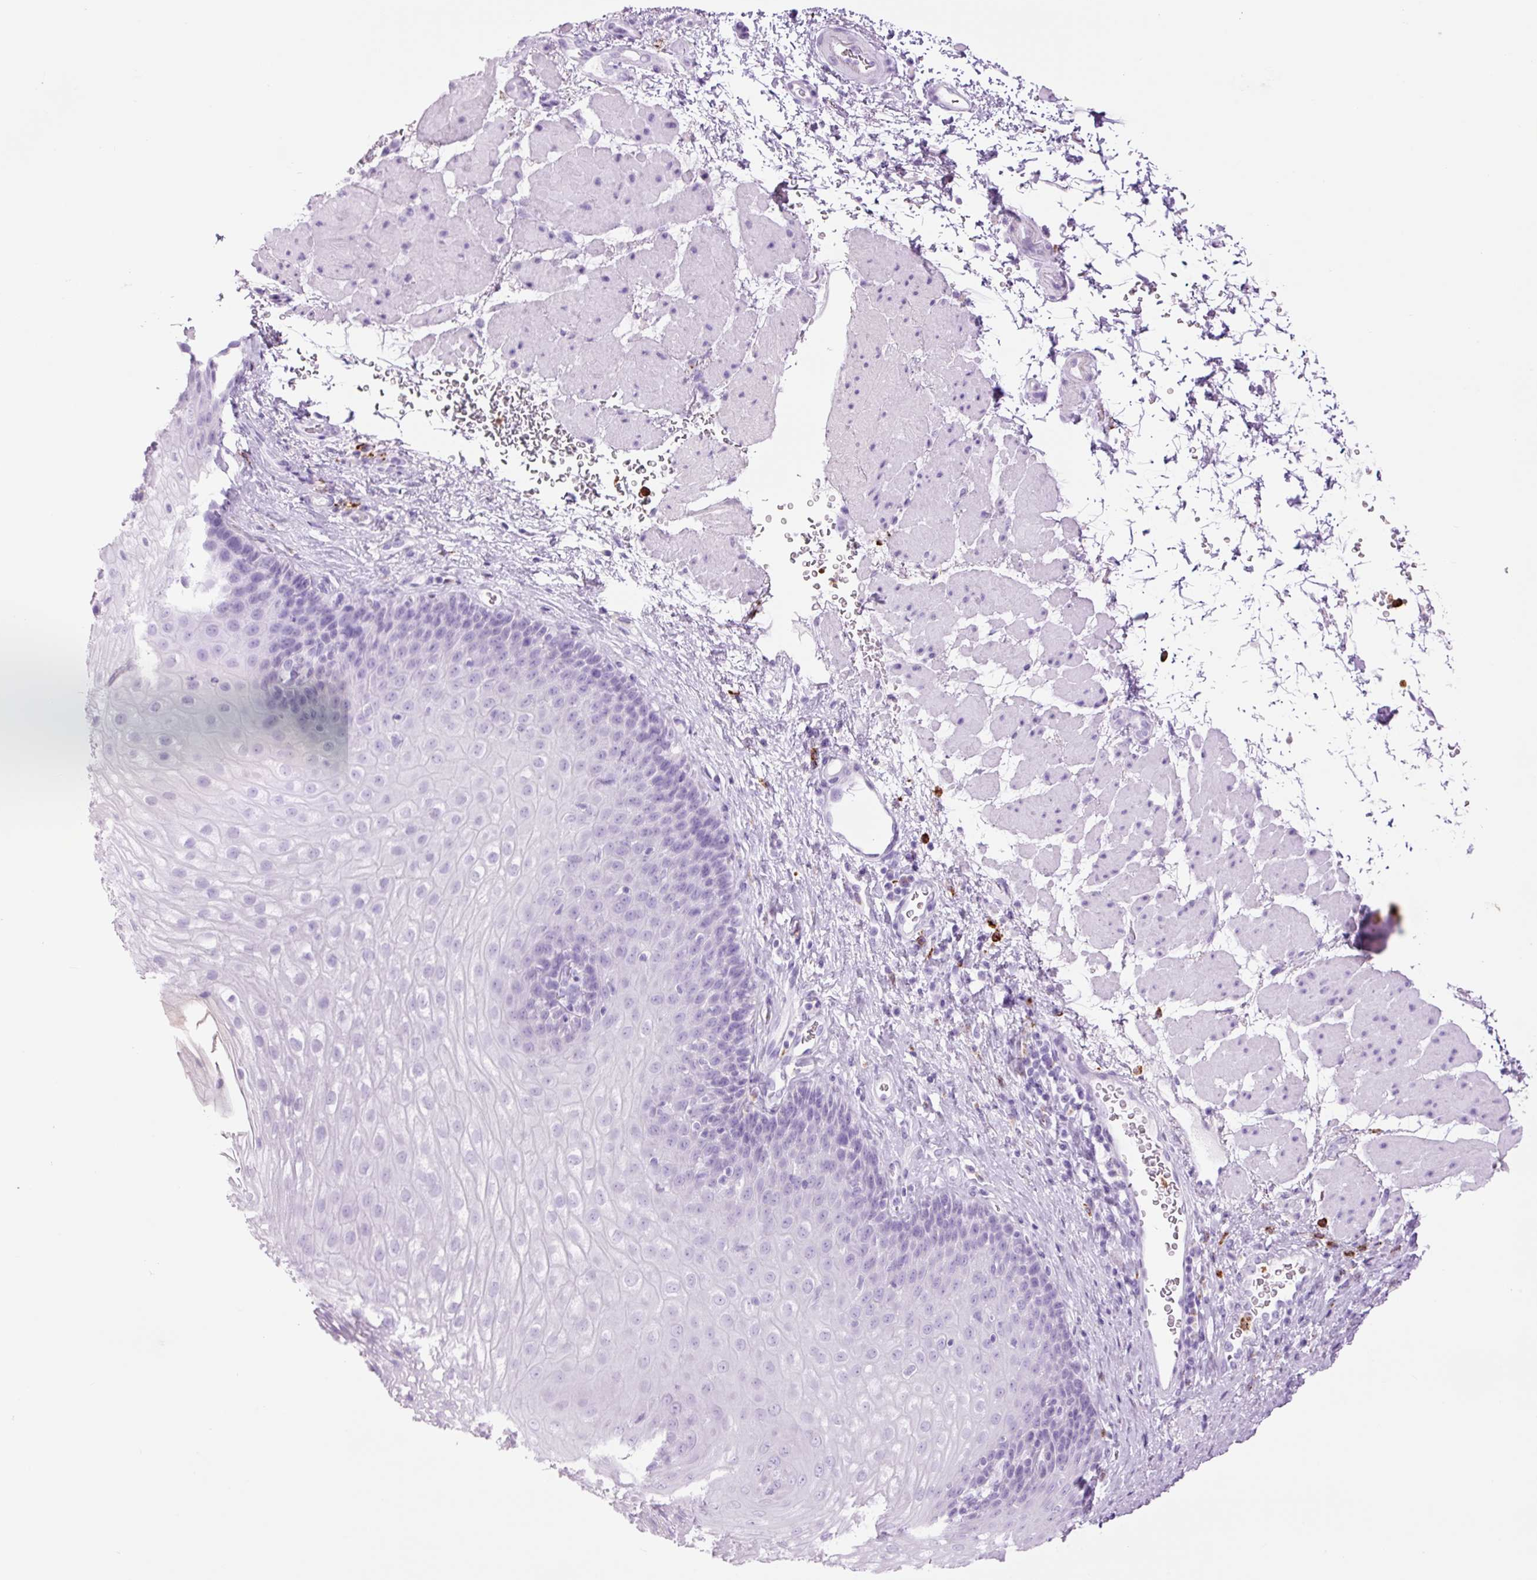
{"staining": {"intensity": "negative", "quantity": "none", "location": "none"}, "tissue": "esophagus", "cell_type": "Squamous epithelial cells", "image_type": "normal", "snomed": [{"axis": "morphology", "description": "Normal tissue, NOS"}, {"axis": "topography", "description": "Esophagus"}], "caption": "There is no significant positivity in squamous epithelial cells of esophagus. (Brightfield microscopy of DAB (3,3'-diaminobenzidine) immunohistochemistry at high magnification).", "gene": "LYZ", "patient": {"sex": "female", "age": 66}}